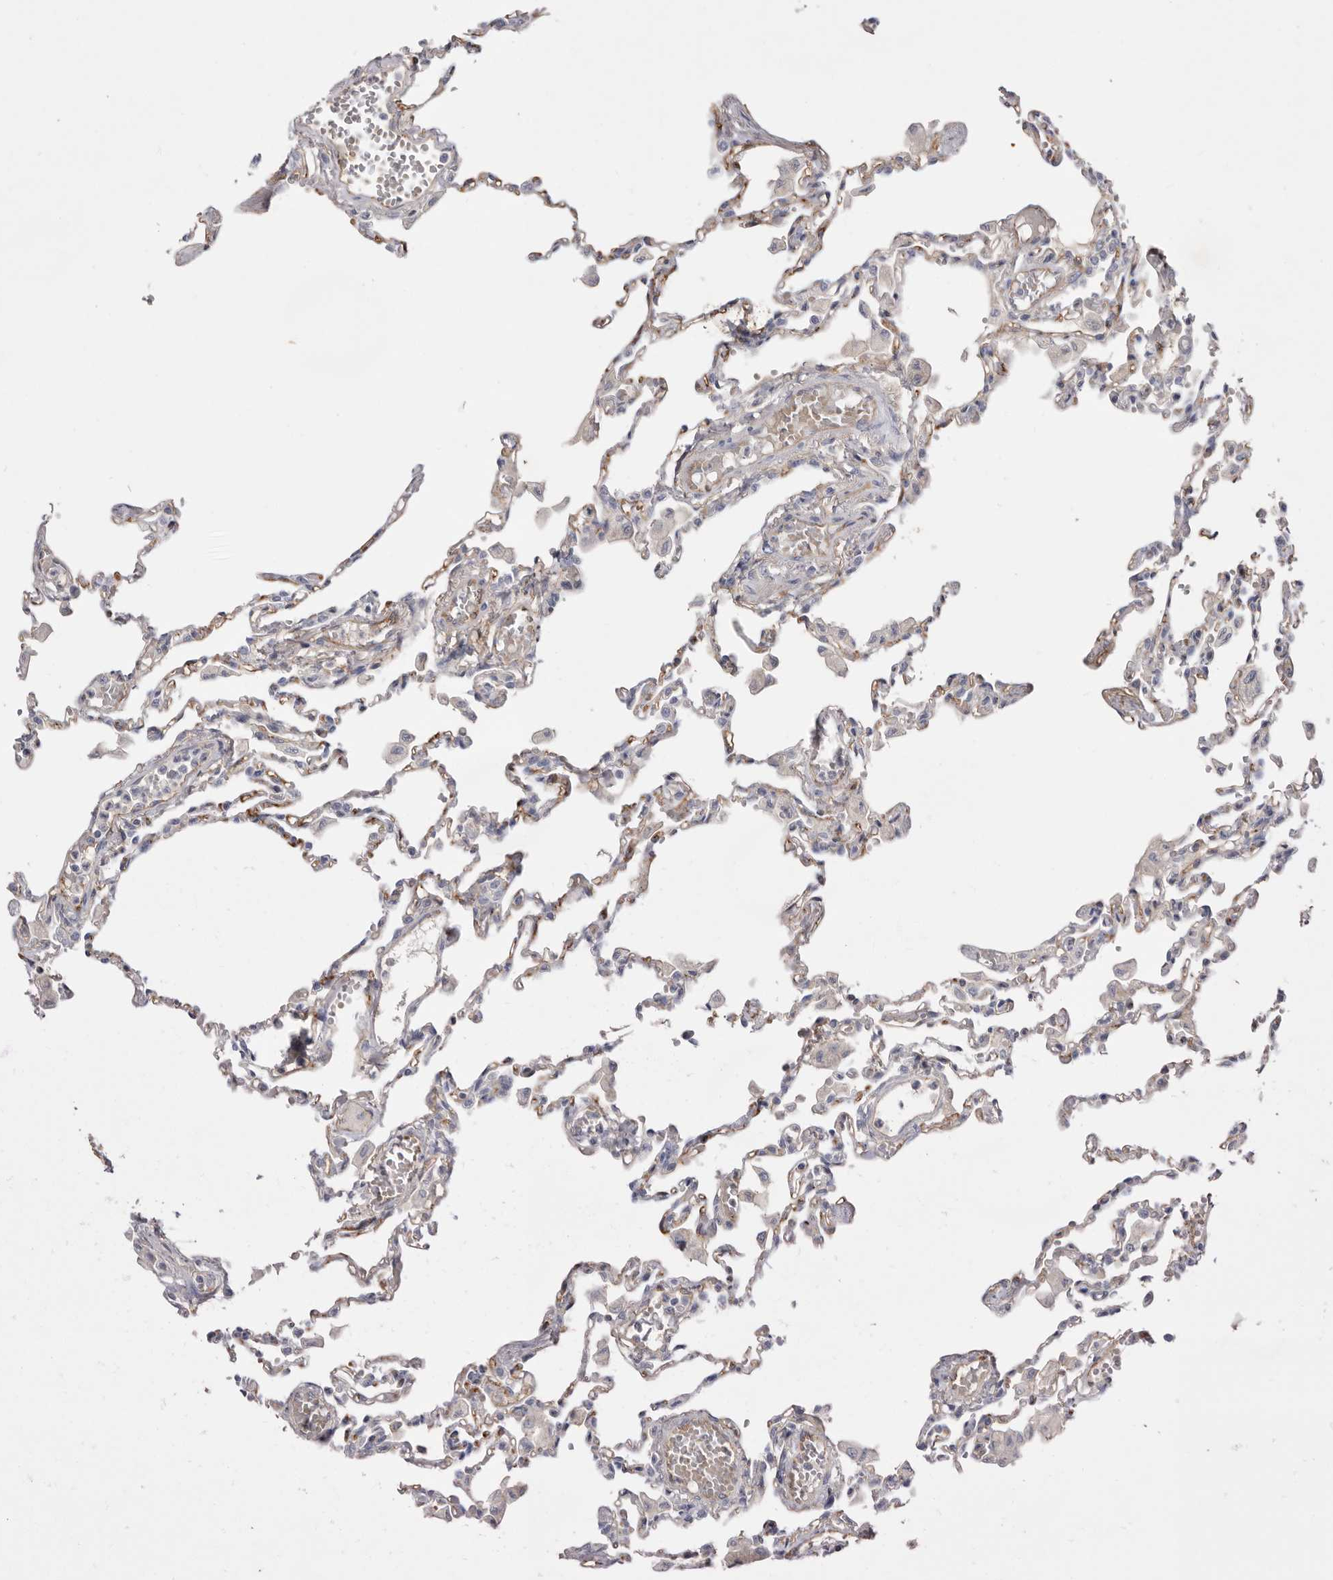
{"staining": {"intensity": "moderate", "quantity": "<25%", "location": "cytoplasmic/membranous"}, "tissue": "lung", "cell_type": "Alveolar cells", "image_type": "normal", "snomed": [{"axis": "morphology", "description": "Normal tissue, NOS"}, {"axis": "topography", "description": "Bronchus"}, {"axis": "topography", "description": "Lung"}], "caption": "Immunohistochemical staining of normal human lung exhibits low levels of moderate cytoplasmic/membranous staining in approximately <25% of alveolar cells.", "gene": "LRRC66", "patient": {"sex": "female", "age": 49}}